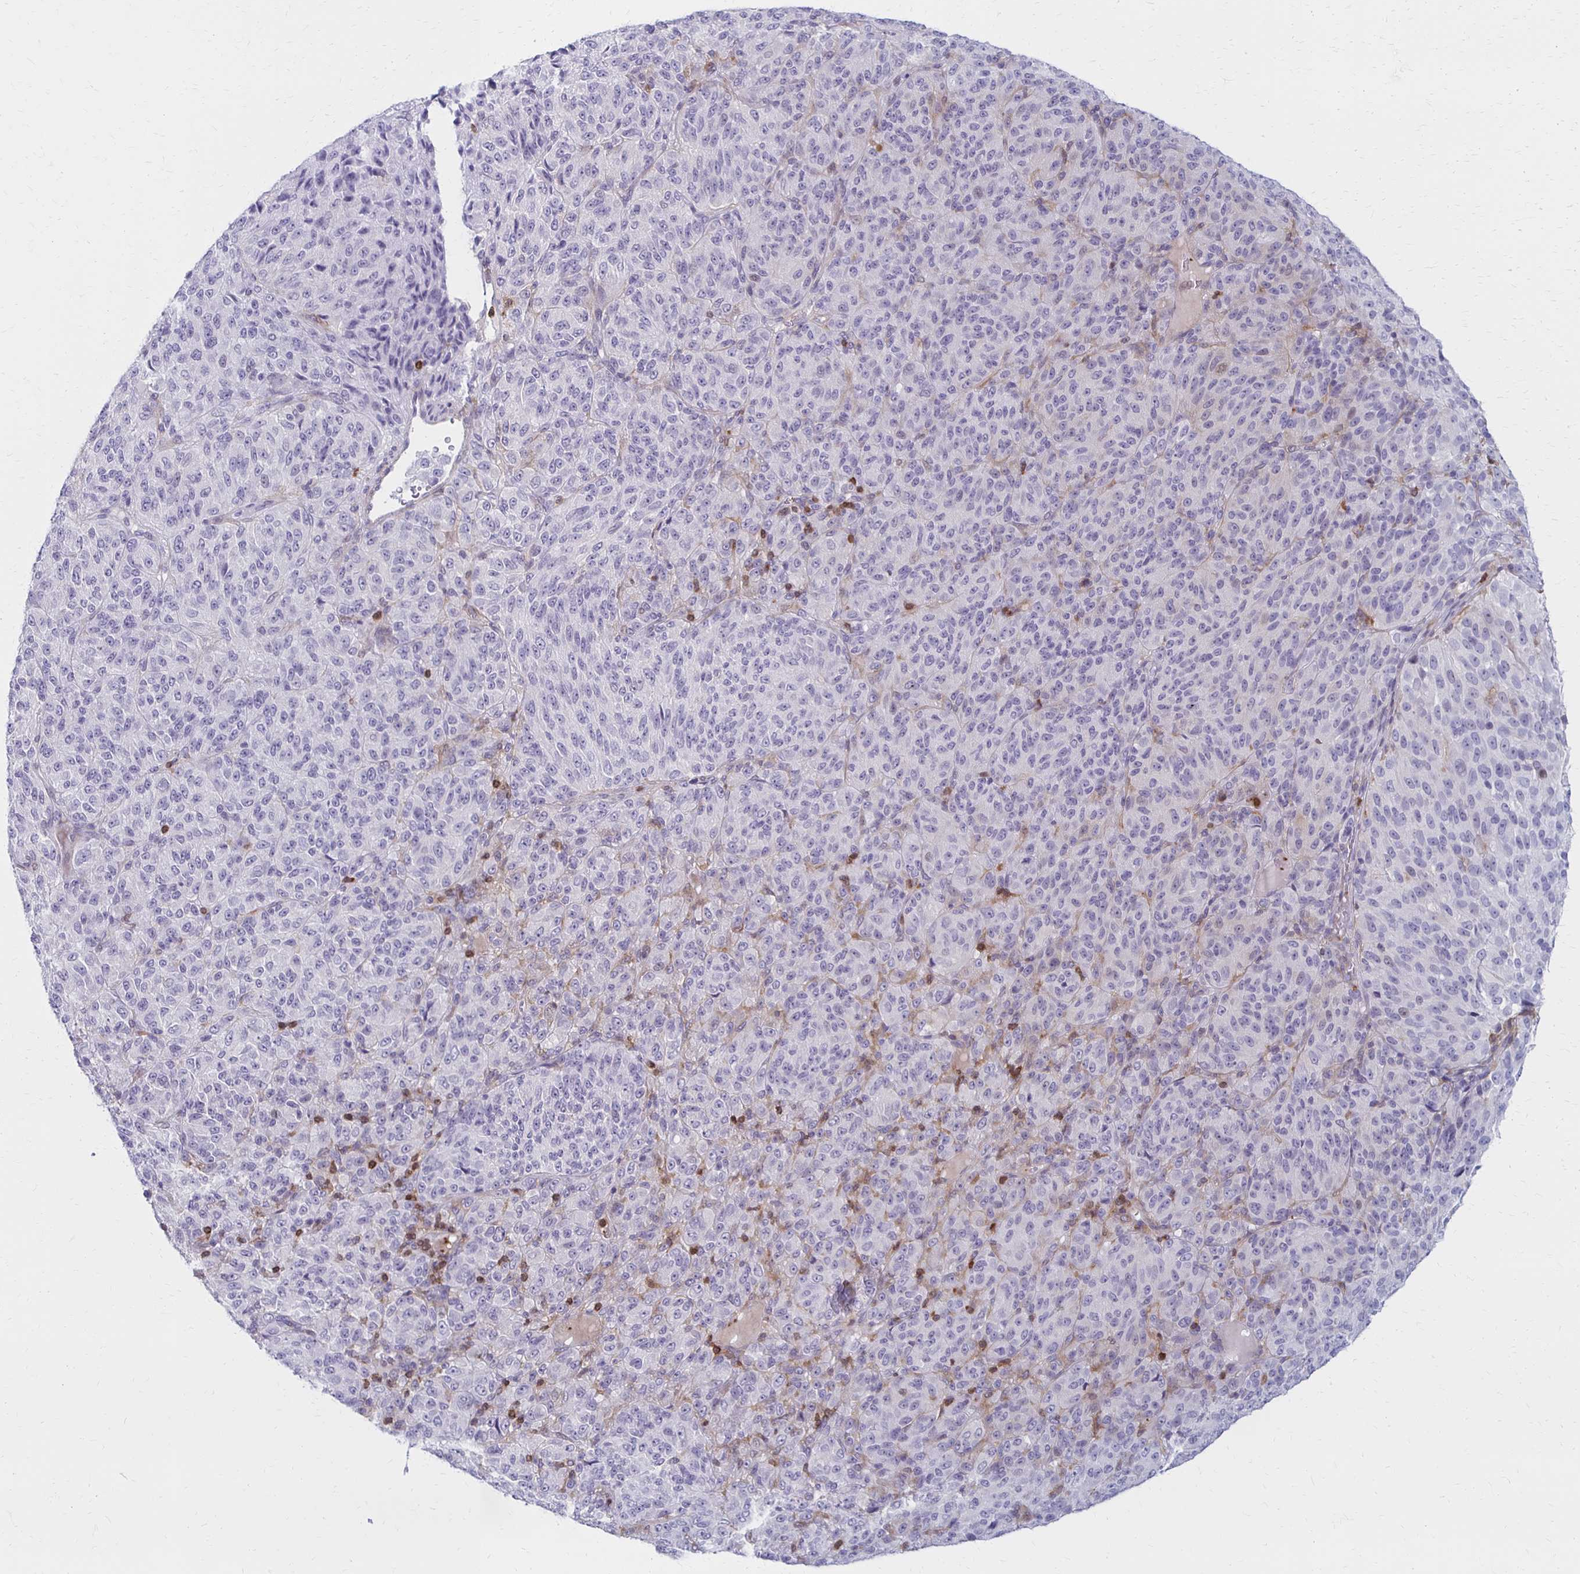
{"staining": {"intensity": "negative", "quantity": "none", "location": "none"}, "tissue": "melanoma", "cell_type": "Tumor cells", "image_type": "cancer", "snomed": [{"axis": "morphology", "description": "Malignant melanoma, Metastatic site"}, {"axis": "topography", "description": "Brain"}], "caption": "DAB immunohistochemical staining of human melanoma demonstrates no significant expression in tumor cells.", "gene": "CCL21", "patient": {"sex": "female", "age": 56}}